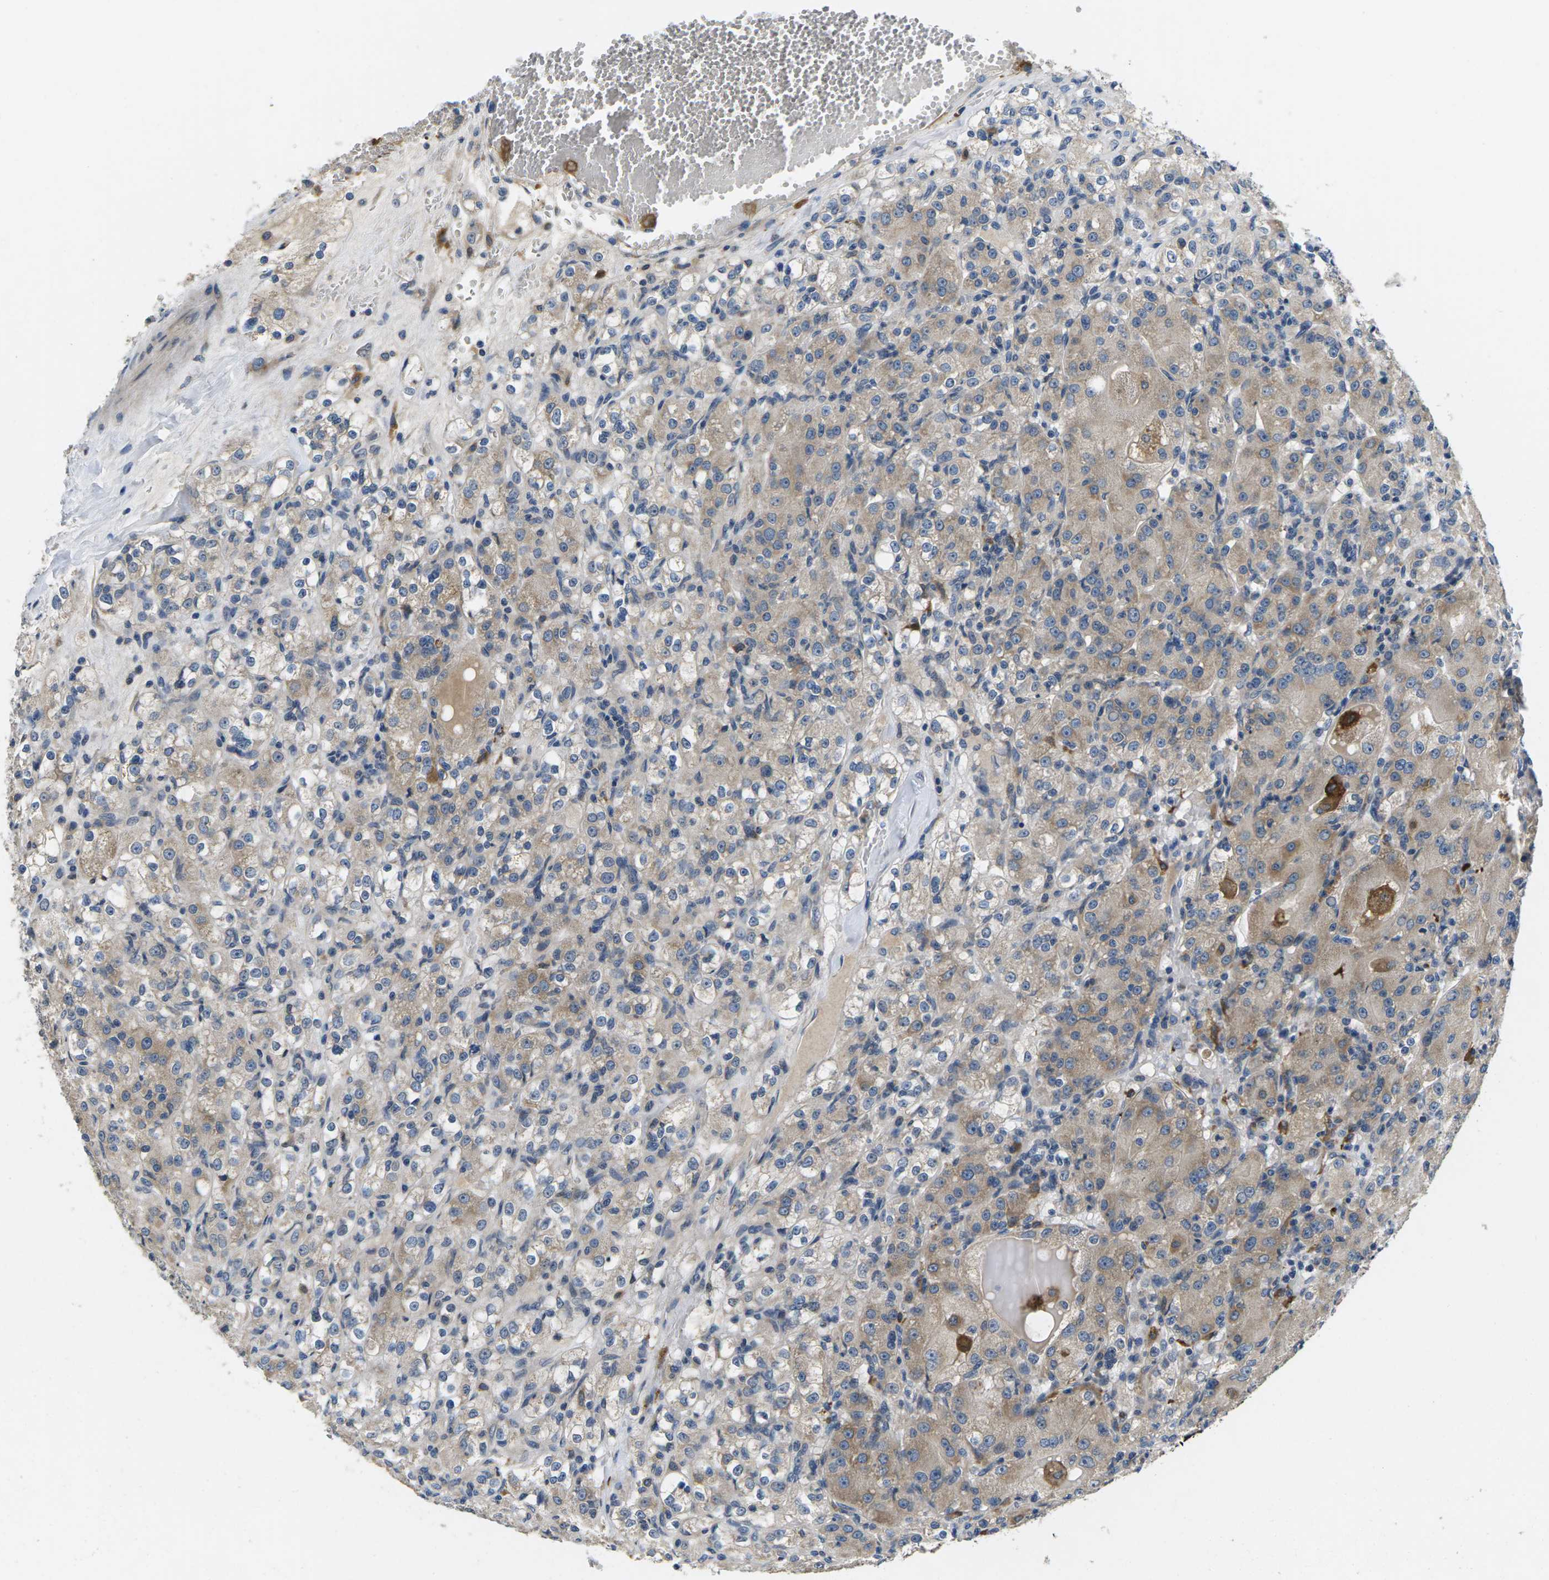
{"staining": {"intensity": "moderate", "quantity": "<25%", "location": "cytoplasmic/membranous"}, "tissue": "renal cancer", "cell_type": "Tumor cells", "image_type": "cancer", "snomed": [{"axis": "morphology", "description": "Normal tissue, NOS"}, {"axis": "morphology", "description": "Adenocarcinoma, NOS"}, {"axis": "topography", "description": "Kidney"}], "caption": "Immunohistochemistry (IHC) staining of renal cancer, which displays low levels of moderate cytoplasmic/membranous staining in approximately <25% of tumor cells indicating moderate cytoplasmic/membranous protein staining. The staining was performed using DAB (3,3'-diaminobenzidine) (brown) for protein detection and nuclei were counterstained in hematoxylin (blue).", "gene": "ERGIC3", "patient": {"sex": "male", "age": 61}}